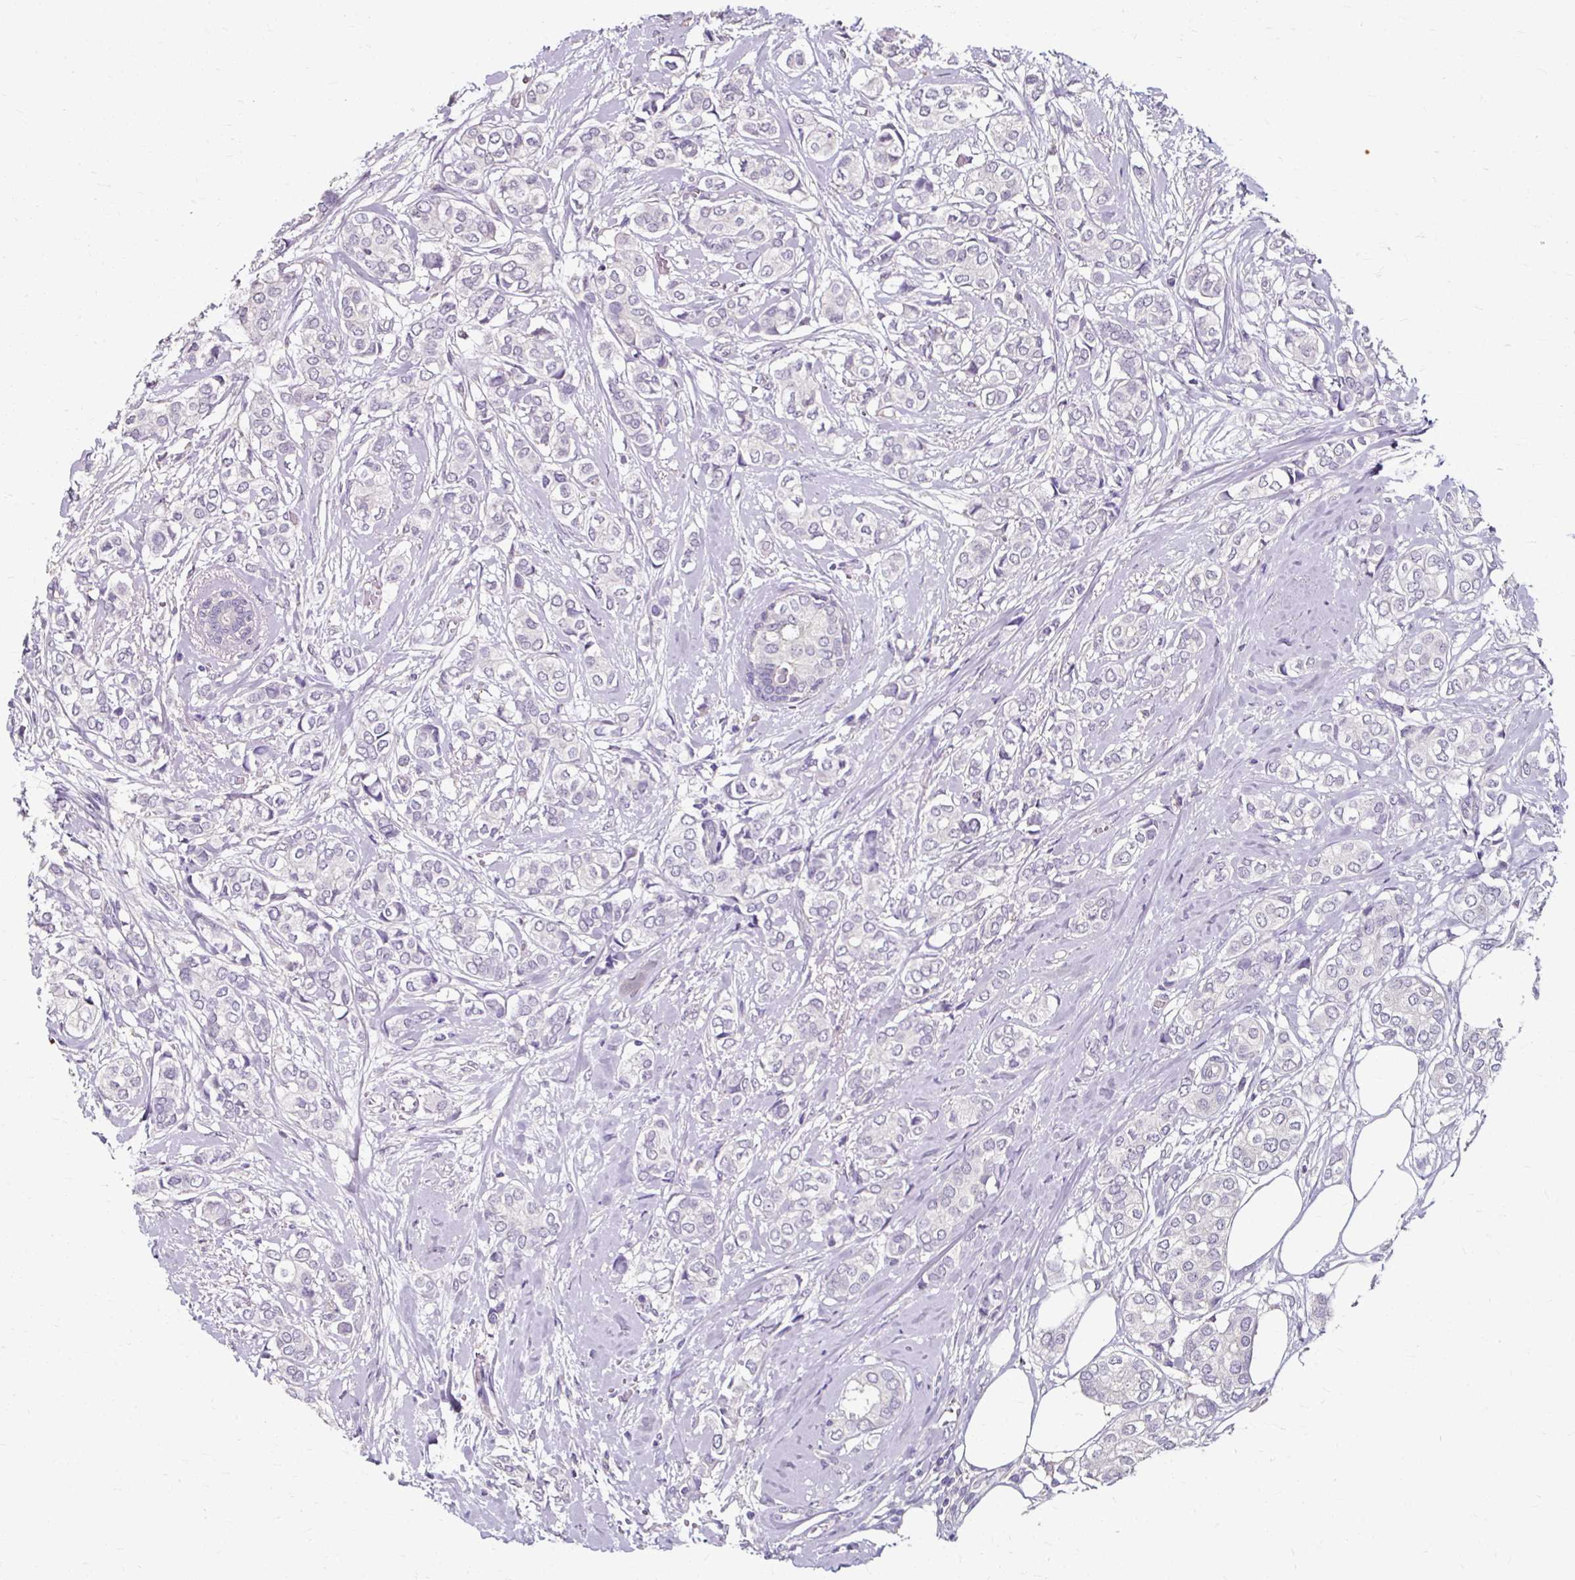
{"staining": {"intensity": "negative", "quantity": "none", "location": "none"}, "tissue": "breast cancer", "cell_type": "Tumor cells", "image_type": "cancer", "snomed": [{"axis": "morphology", "description": "Duct carcinoma"}, {"axis": "topography", "description": "Breast"}], "caption": "There is no significant positivity in tumor cells of breast cancer.", "gene": "KLHL24", "patient": {"sex": "female", "age": 73}}